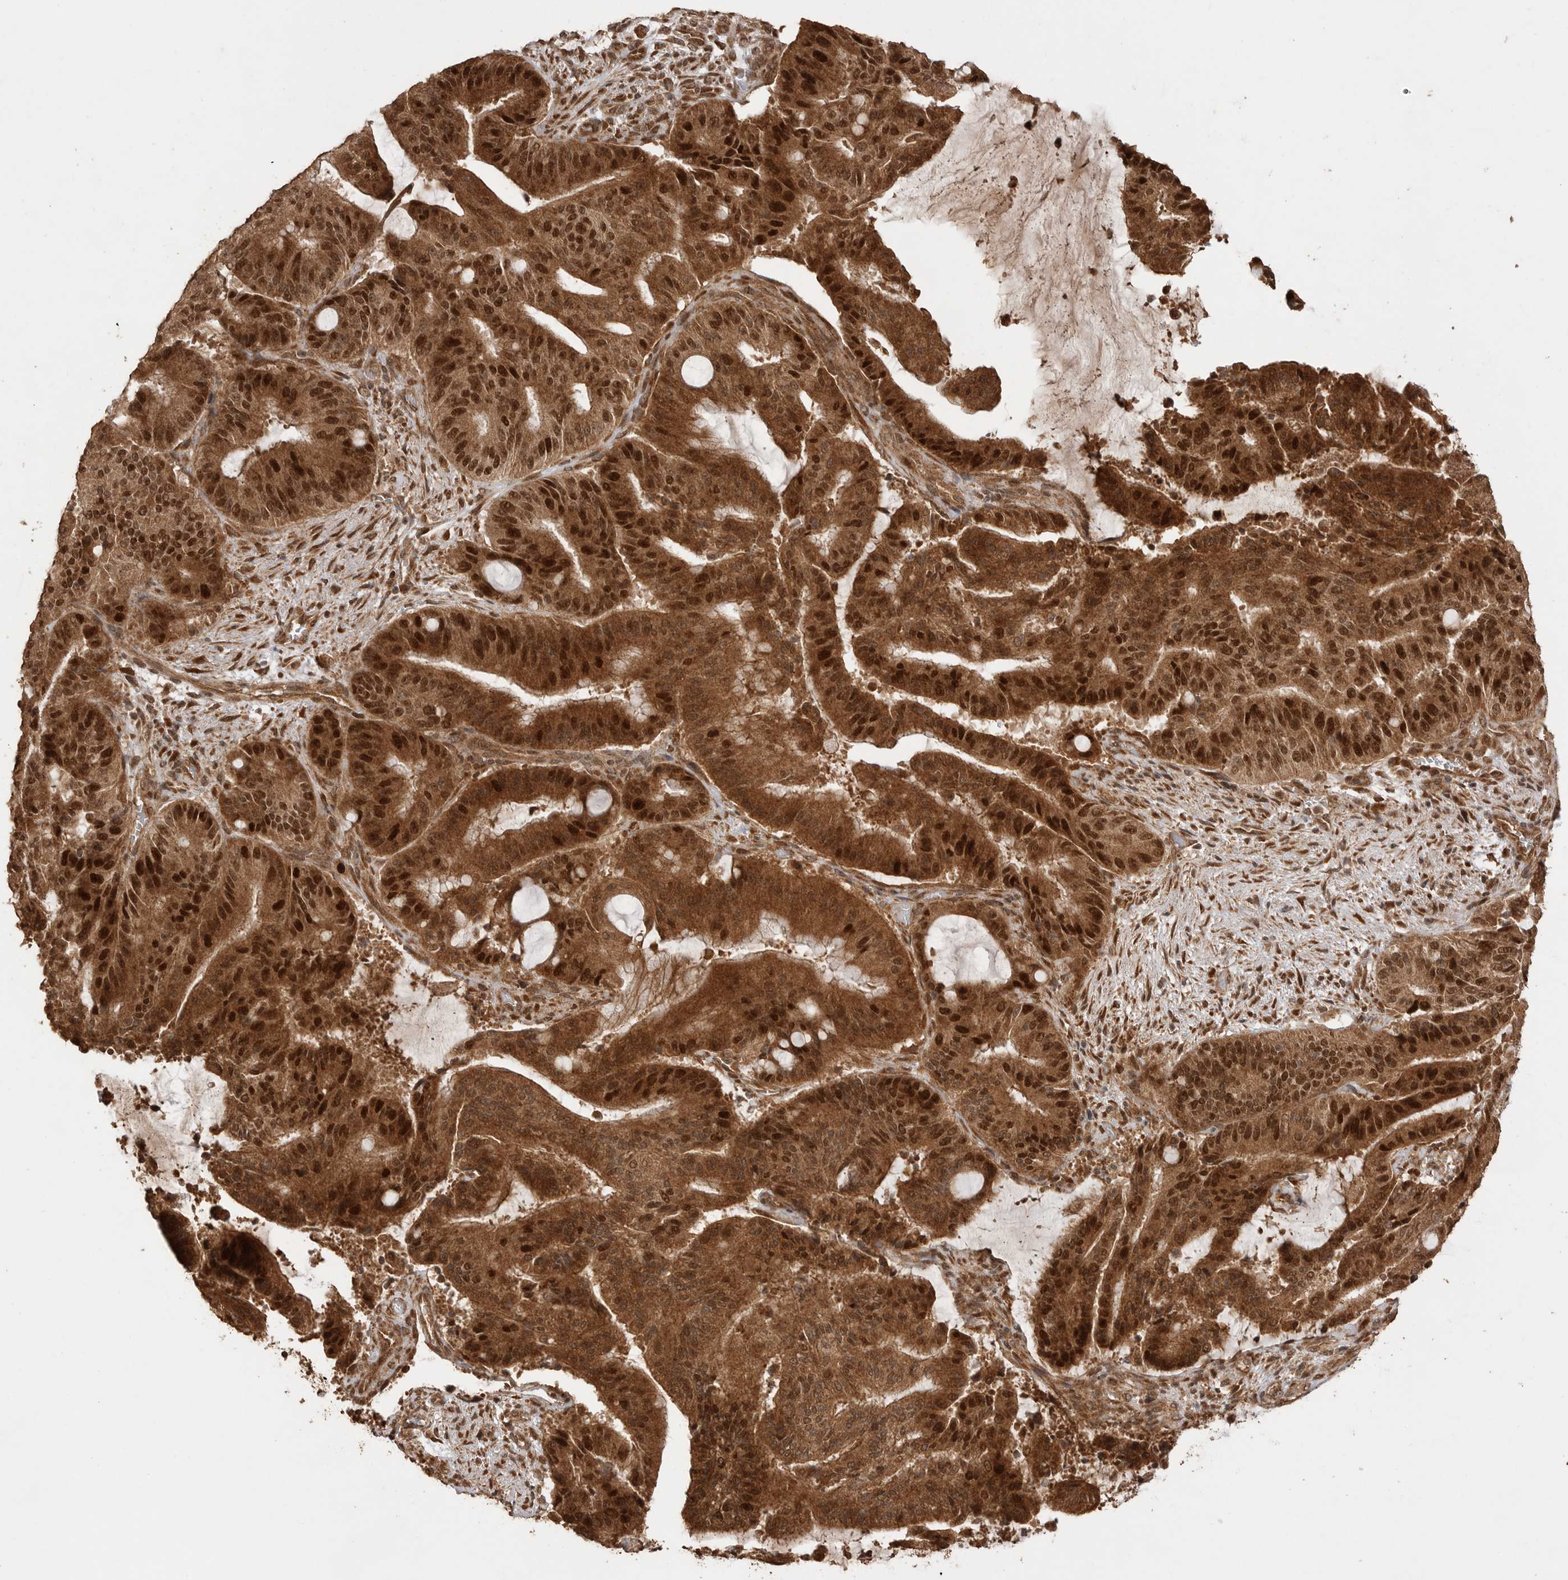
{"staining": {"intensity": "strong", "quantity": ">75%", "location": "cytoplasmic/membranous,nuclear"}, "tissue": "liver cancer", "cell_type": "Tumor cells", "image_type": "cancer", "snomed": [{"axis": "morphology", "description": "Normal tissue, NOS"}, {"axis": "morphology", "description": "Cholangiocarcinoma"}, {"axis": "topography", "description": "Liver"}, {"axis": "topography", "description": "Peripheral nerve tissue"}], "caption": "Approximately >75% of tumor cells in human cholangiocarcinoma (liver) demonstrate strong cytoplasmic/membranous and nuclear protein positivity as visualized by brown immunohistochemical staining.", "gene": "BOC", "patient": {"sex": "female", "age": 73}}